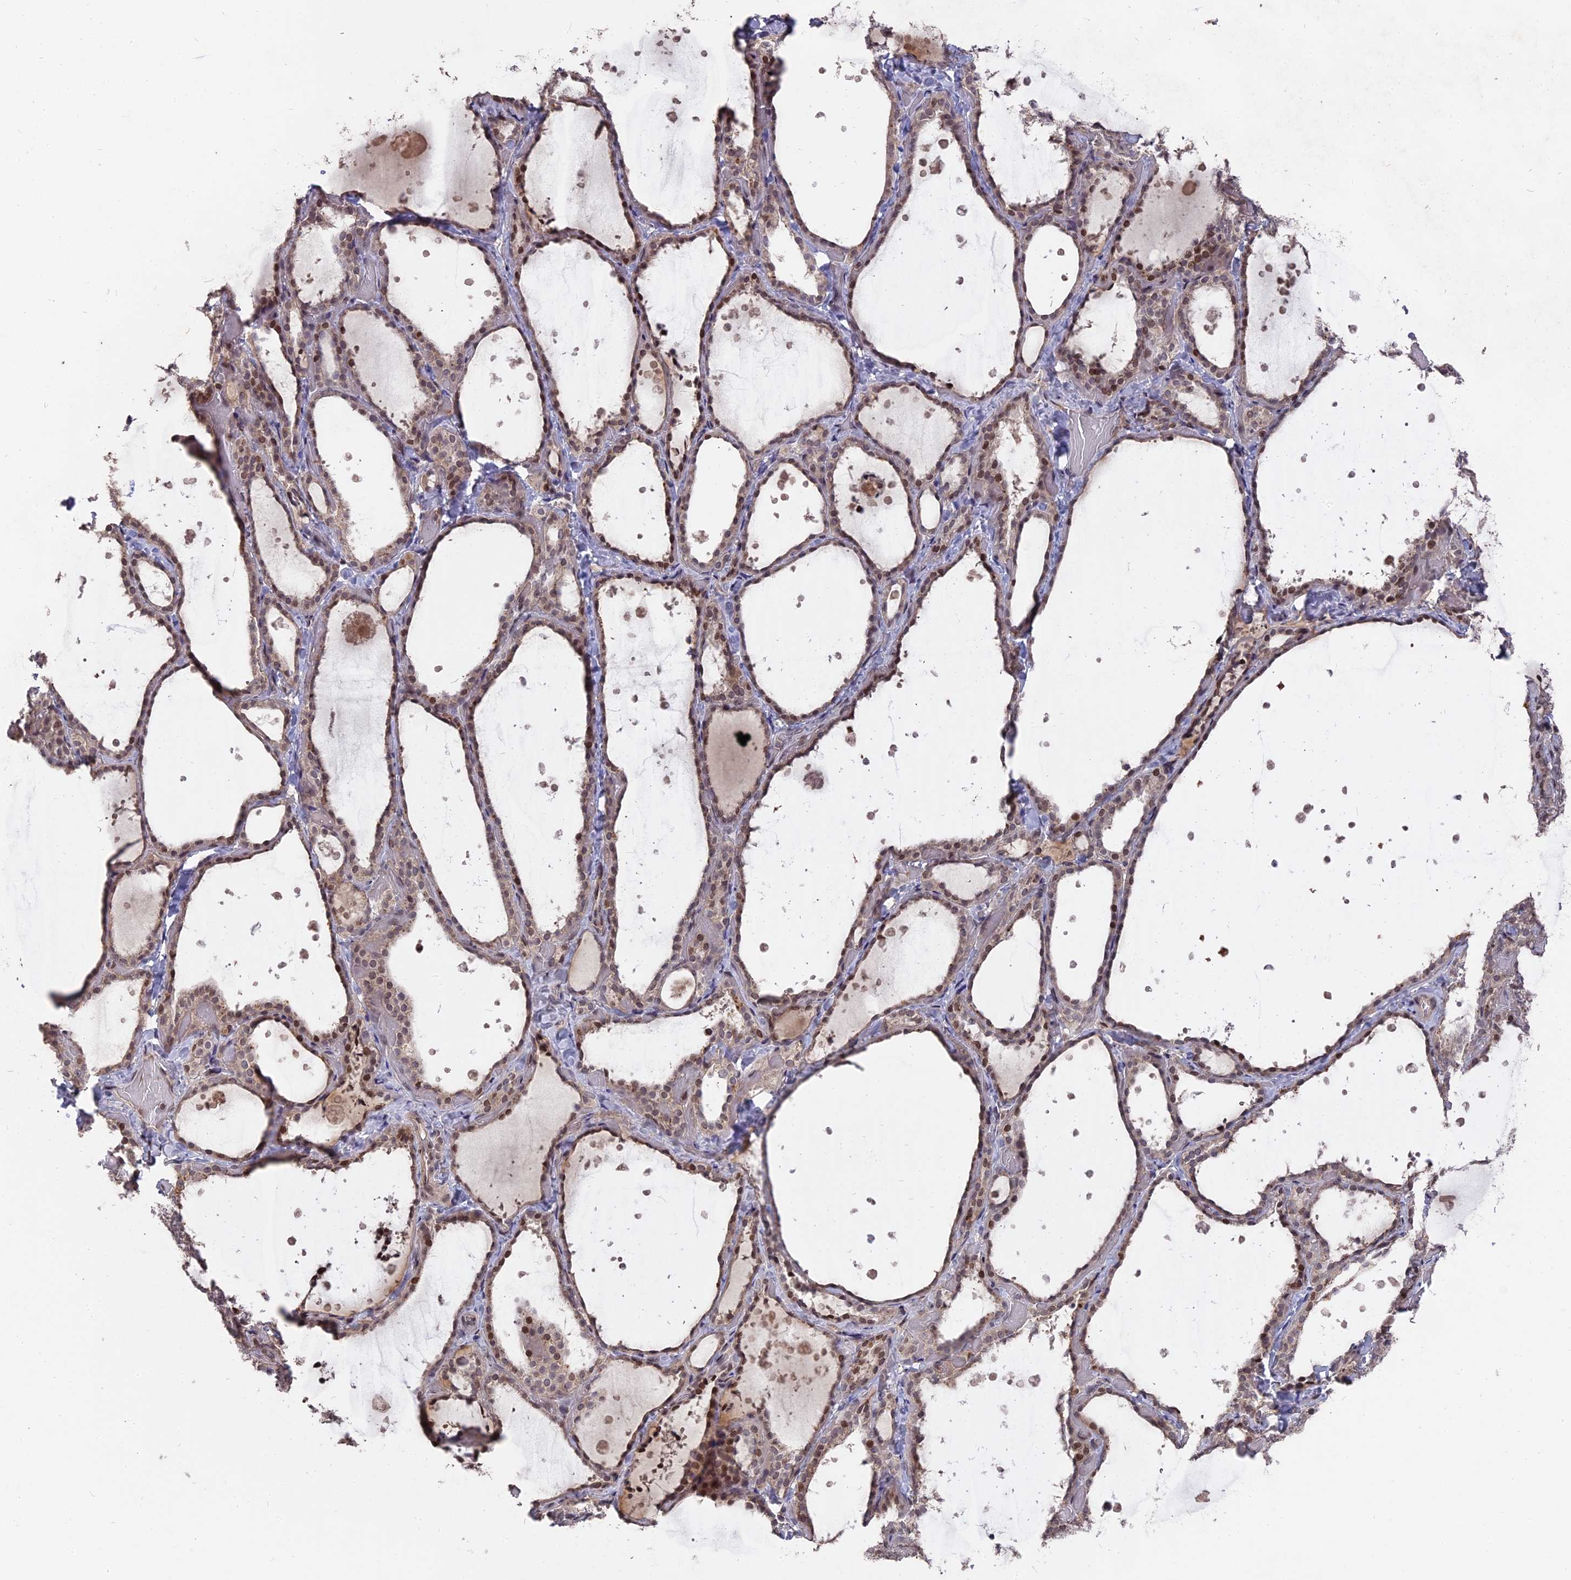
{"staining": {"intensity": "moderate", "quantity": "25%-75%", "location": "nuclear"}, "tissue": "thyroid gland", "cell_type": "Glandular cells", "image_type": "normal", "snomed": [{"axis": "morphology", "description": "Normal tissue, NOS"}, {"axis": "topography", "description": "Thyroid gland"}], "caption": "Human thyroid gland stained with a brown dye displays moderate nuclear positive positivity in approximately 25%-75% of glandular cells.", "gene": "NR1H3", "patient": {"sex": "female", "age": 44}}